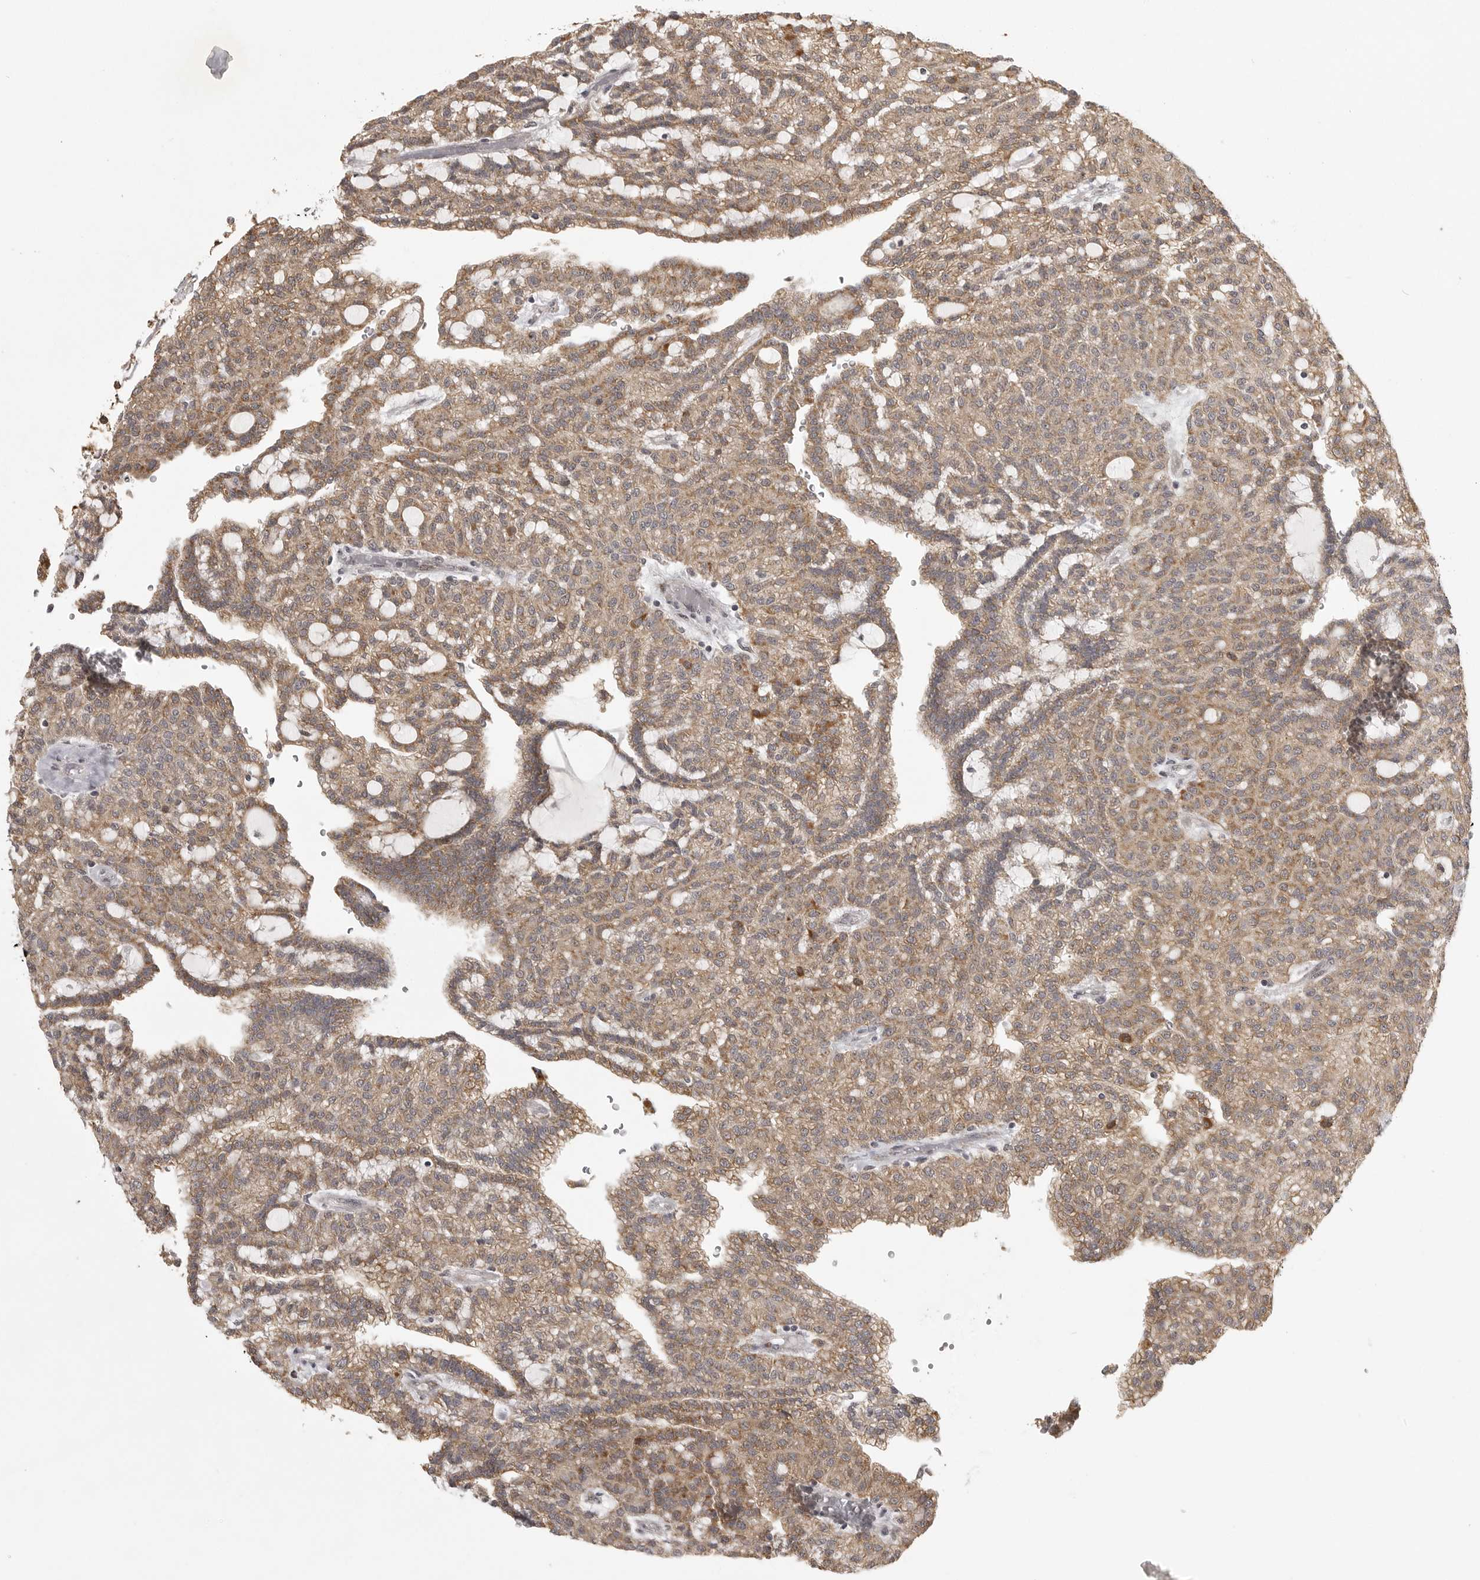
{"staining": {"intensity": "moderate", "quantity": ">75%", "location": "cytoplasmic/membranous"}, "tissue": "renal cancer", "cell_type": "Tumor cells", "image_type": "cancer", "snomed": [{"axis": "morphology", "description": "Adenocarcinoma, NOS"}, {"axis": "topography", "description": "Kidney"}], "caption": "Immunohistochemical staining of human renal adenocarcinoma shows medium levels of moderate cytoplasmic/membranous positivity in approximately >75% of tumor cells.", "gene": "POLE2", "patient": {"sex": "male", "age": 63}}